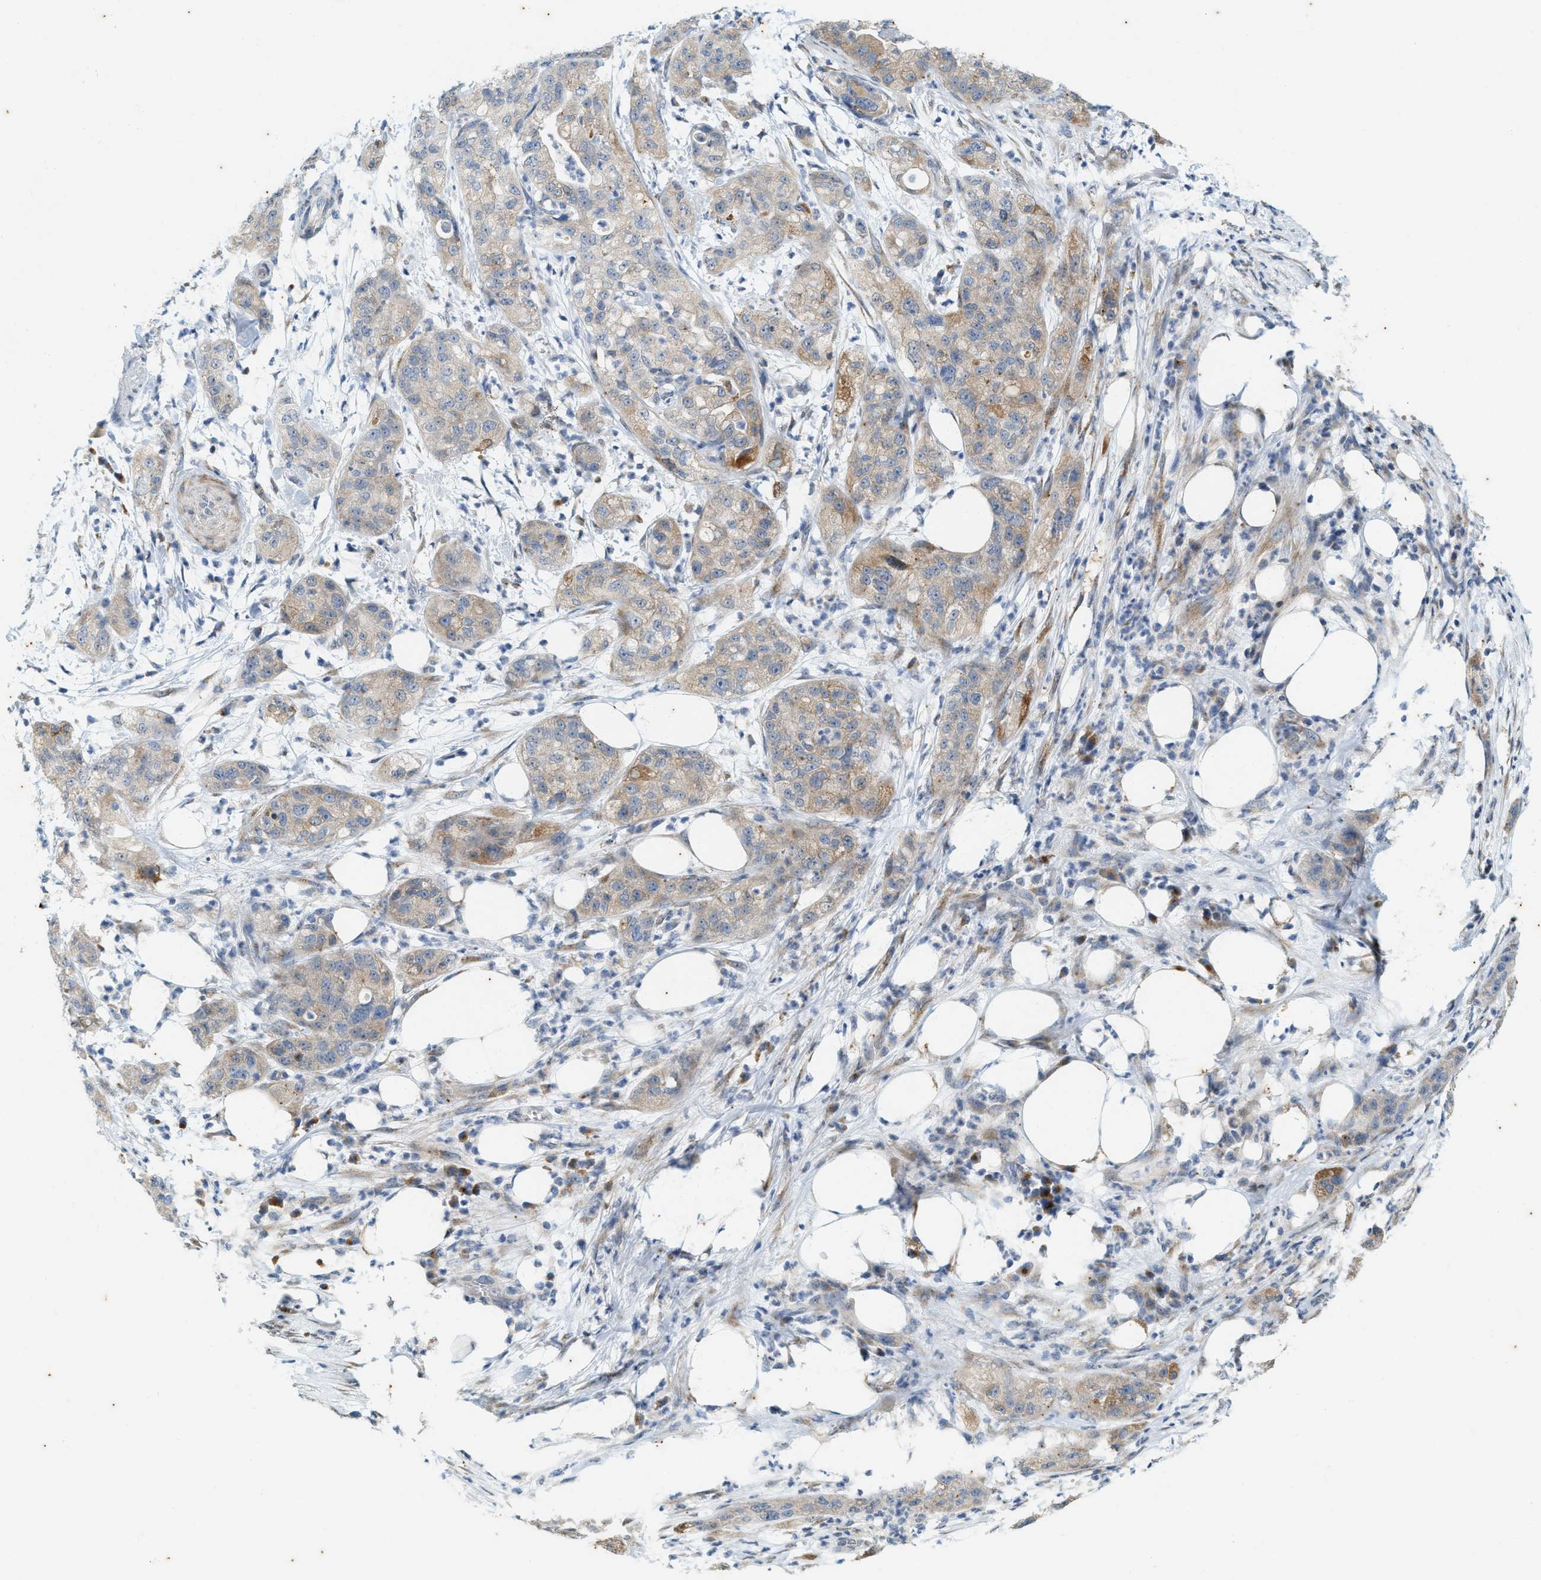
{"staining": {"intensity": "weak", "quantity": "<25%", "location": "cytoplasmic/membranous"}, "tissue": "pancreatic cancer", "cell_type": "Tumor cells", "image_type": "cancer", "snomed": [{"axis": "morphology", "description": "Adenocarcinoma, NOS"}, {"axis": "topography", "description": "Pancreas"}], "caption": "DAB (3,3'-diaminobenzidine) immunohistochemical staining of human pancreatic adenocarcinoma demonstrates no significant positivity in tumor cells.", "gene": "CHPF2", "patient": {"sex": "female", "age": 78}}